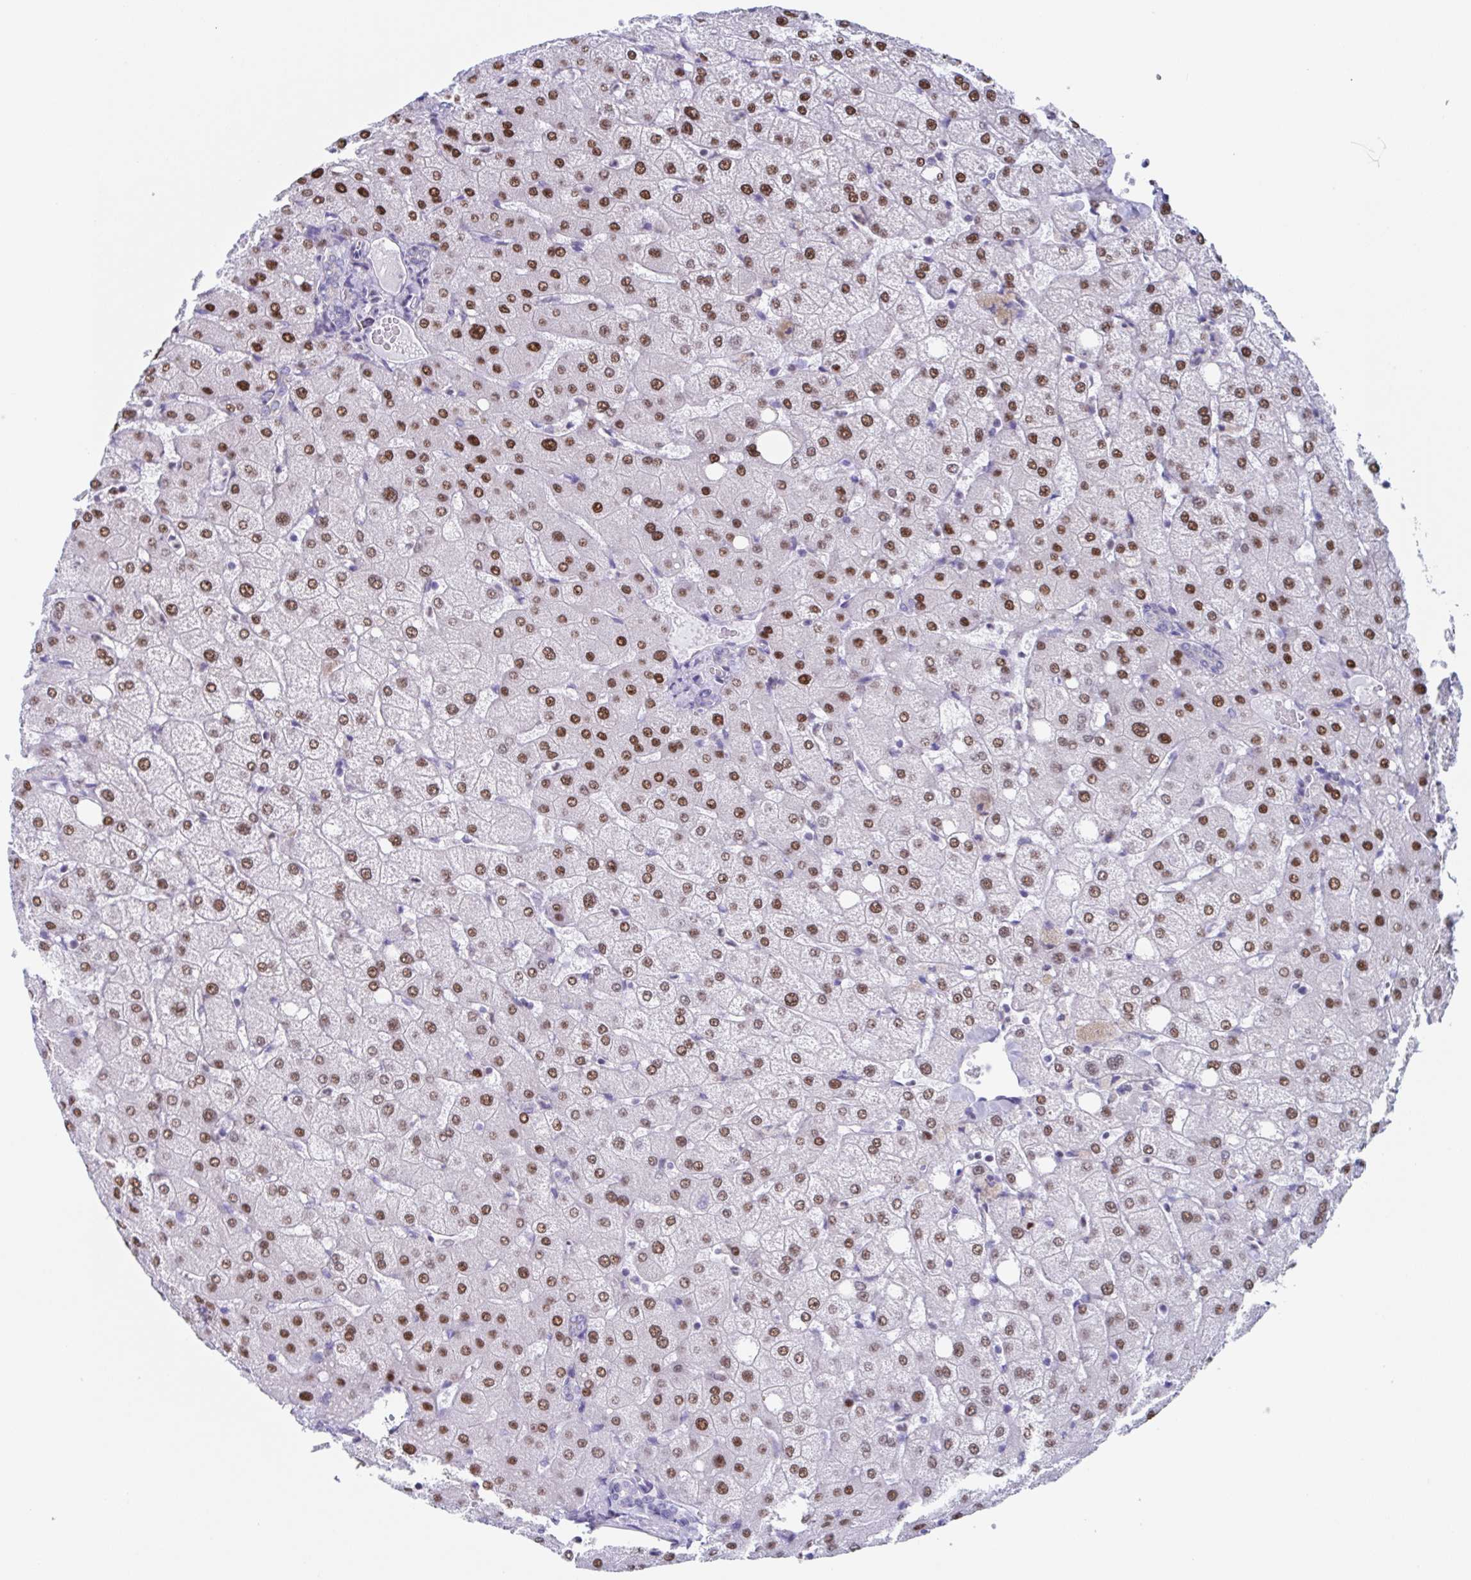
{"staining": {"intensity": "negative", "quantity": "none", "location": "none"}, "tissue": "liver", "cell_type": "Cholangiocytes", "image_type": "normal", "snomed": [{"axis": "morphology", "description": "Normal tissue, NOS"}, {"axis": "topography", "description": "Liver"}], "caption": "Immunohistochemistry of unremarkable human liver displays no staining in cholangiocytes.", "gene": "PBOV1", "patient": {"sex": "female", "age": 54}}